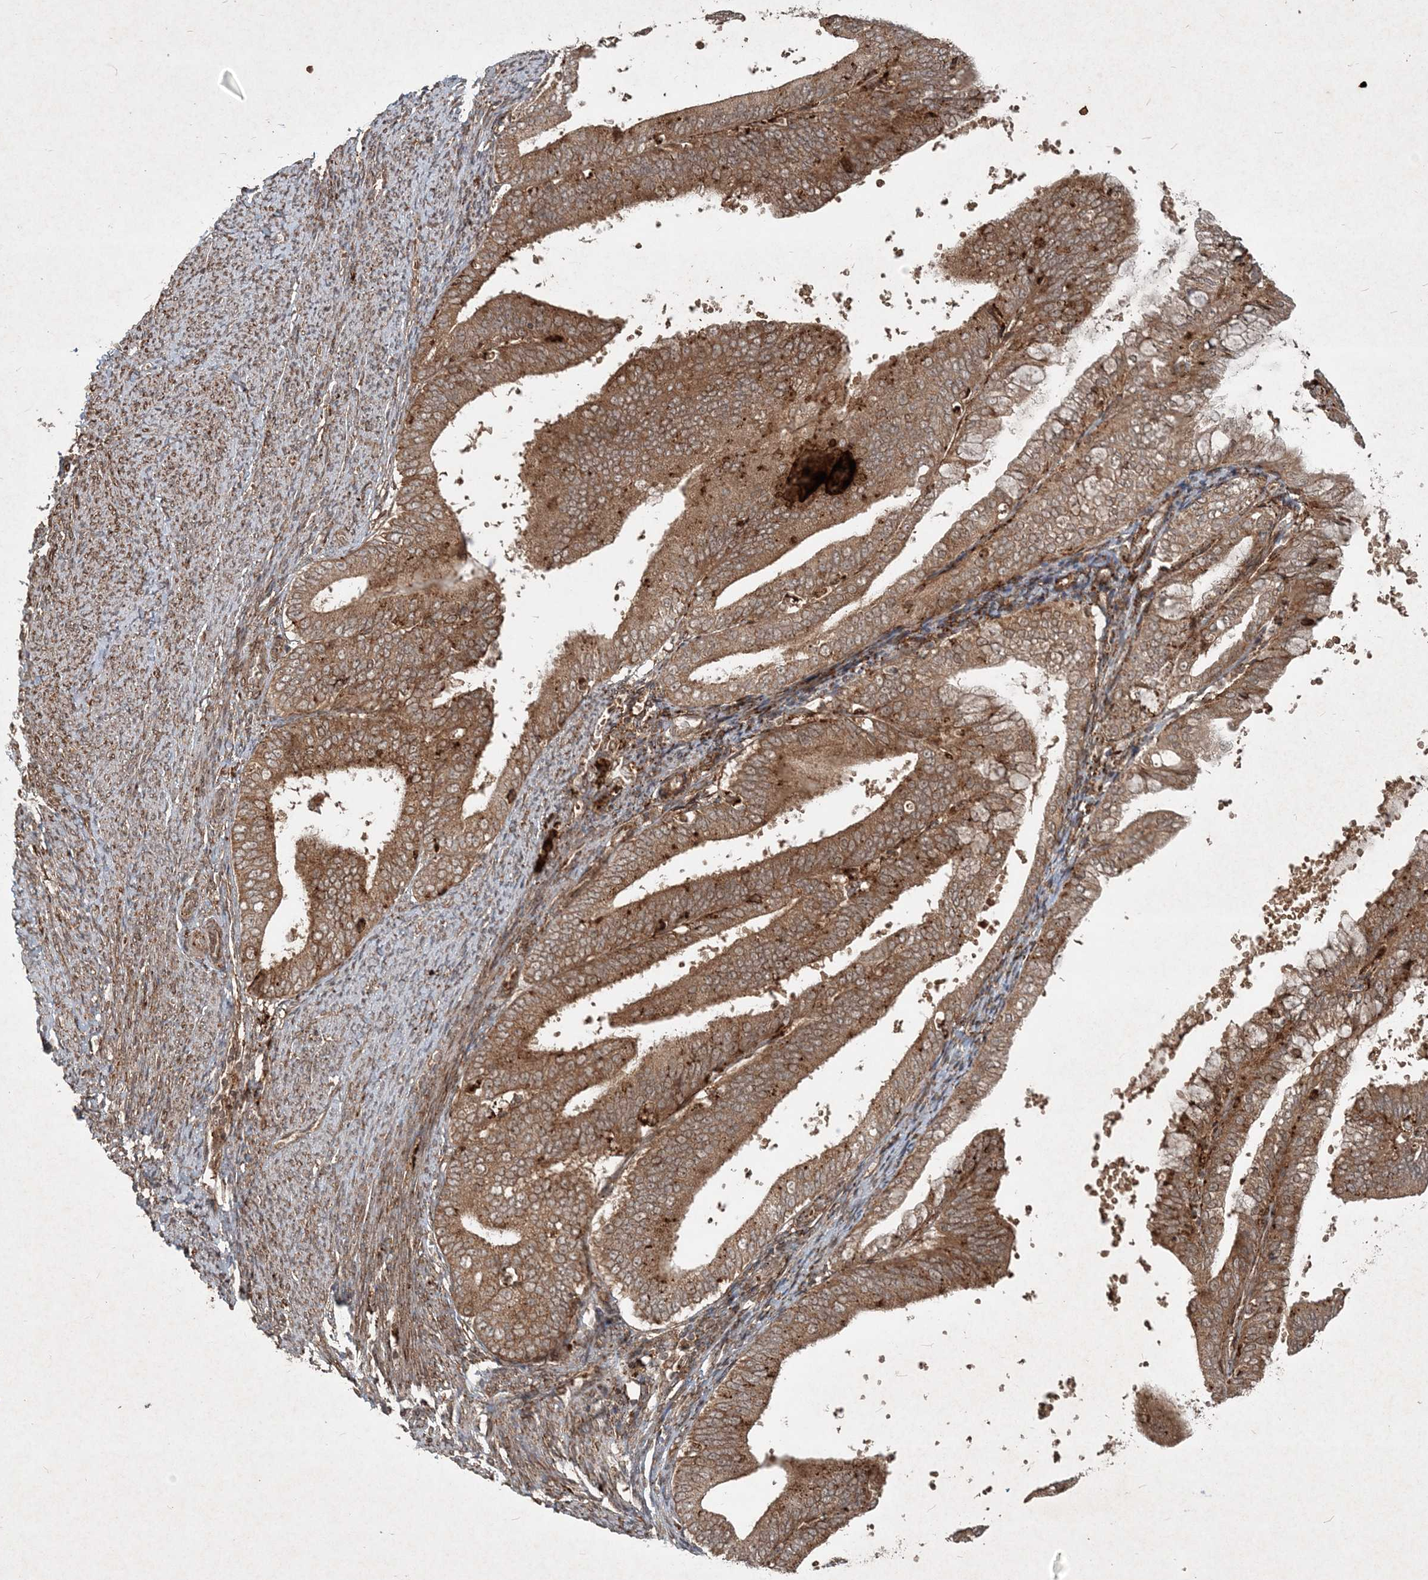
{"staining": {"intensity": "moderate", "quantity": ">75%", "location": "cytoplasmic/membranous"}, "tissue": "endometrial cancer", "cell_type": "Tumor cells", "image_type": "cancer", "snomed": [{"axis": "morphology", "description": "Adenocarcinoma, NOS"}, {"axis": "topography", "description": "Endometrium"}], "caption": "Immunohistochemistry (IHC) photomicrograph of adenocarcinoma (endometrial) stained for a protein (brown), which exhibits medium levels of moderate cytoplasmic/membranous positivity in approximately >75% of tumor cells.", "gene": "NARS1", "patient": {"sex": "female", "age": 63}}